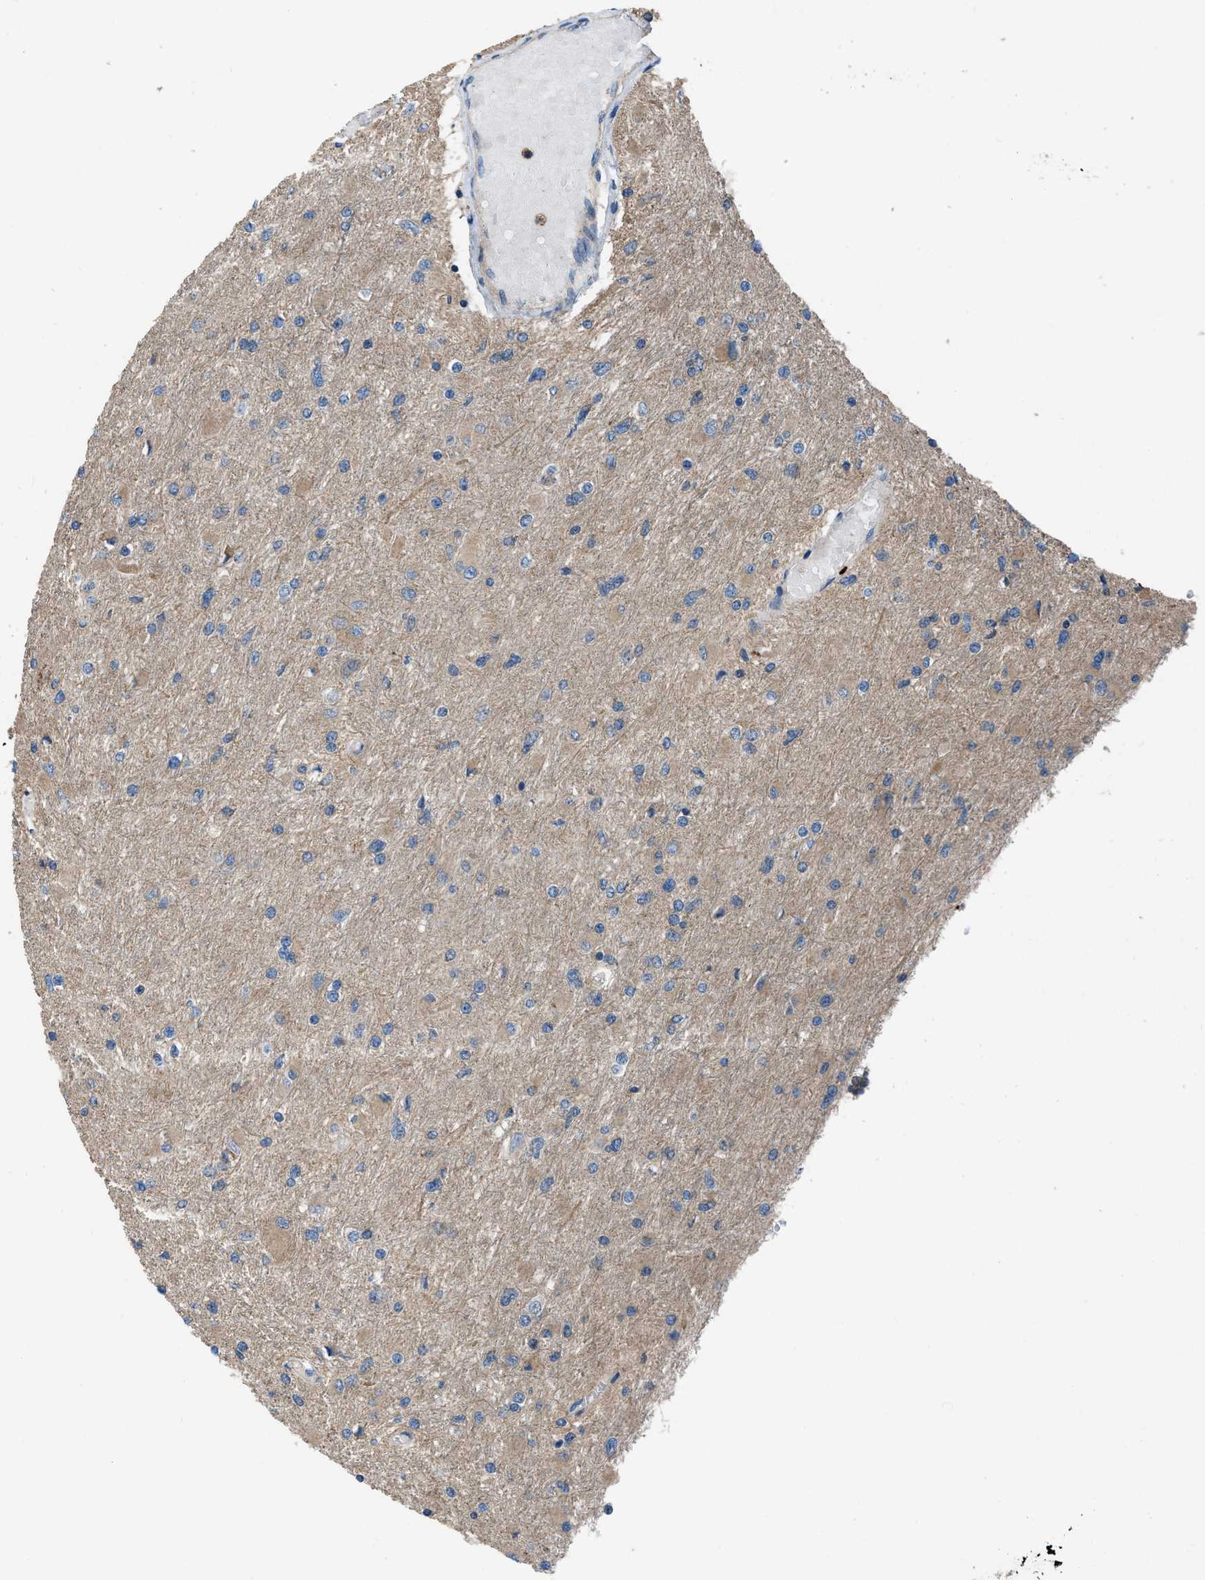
{"staining": {"intensity": "weak", "quantity": "25%-75%", "location": "cytoplasmic/membranous"}, "tissue": "glioma", "cell_type": "Tumor cells", "image_type": "cancer", "snomed": [{"axis": "morphology", "description": "Glioma, malignant, High grade"}, {"axis": "topography", "description": "Cerebral cortex"}], "caption": "Malignant high-grade glioma stained with DAB IHC demonstrates low levels of weak cytoplasmic/membranous staining in approximately 25%-75% of tumor cells.", "gene": "USP25", "patient": {"sex": "female", "age": 36}}